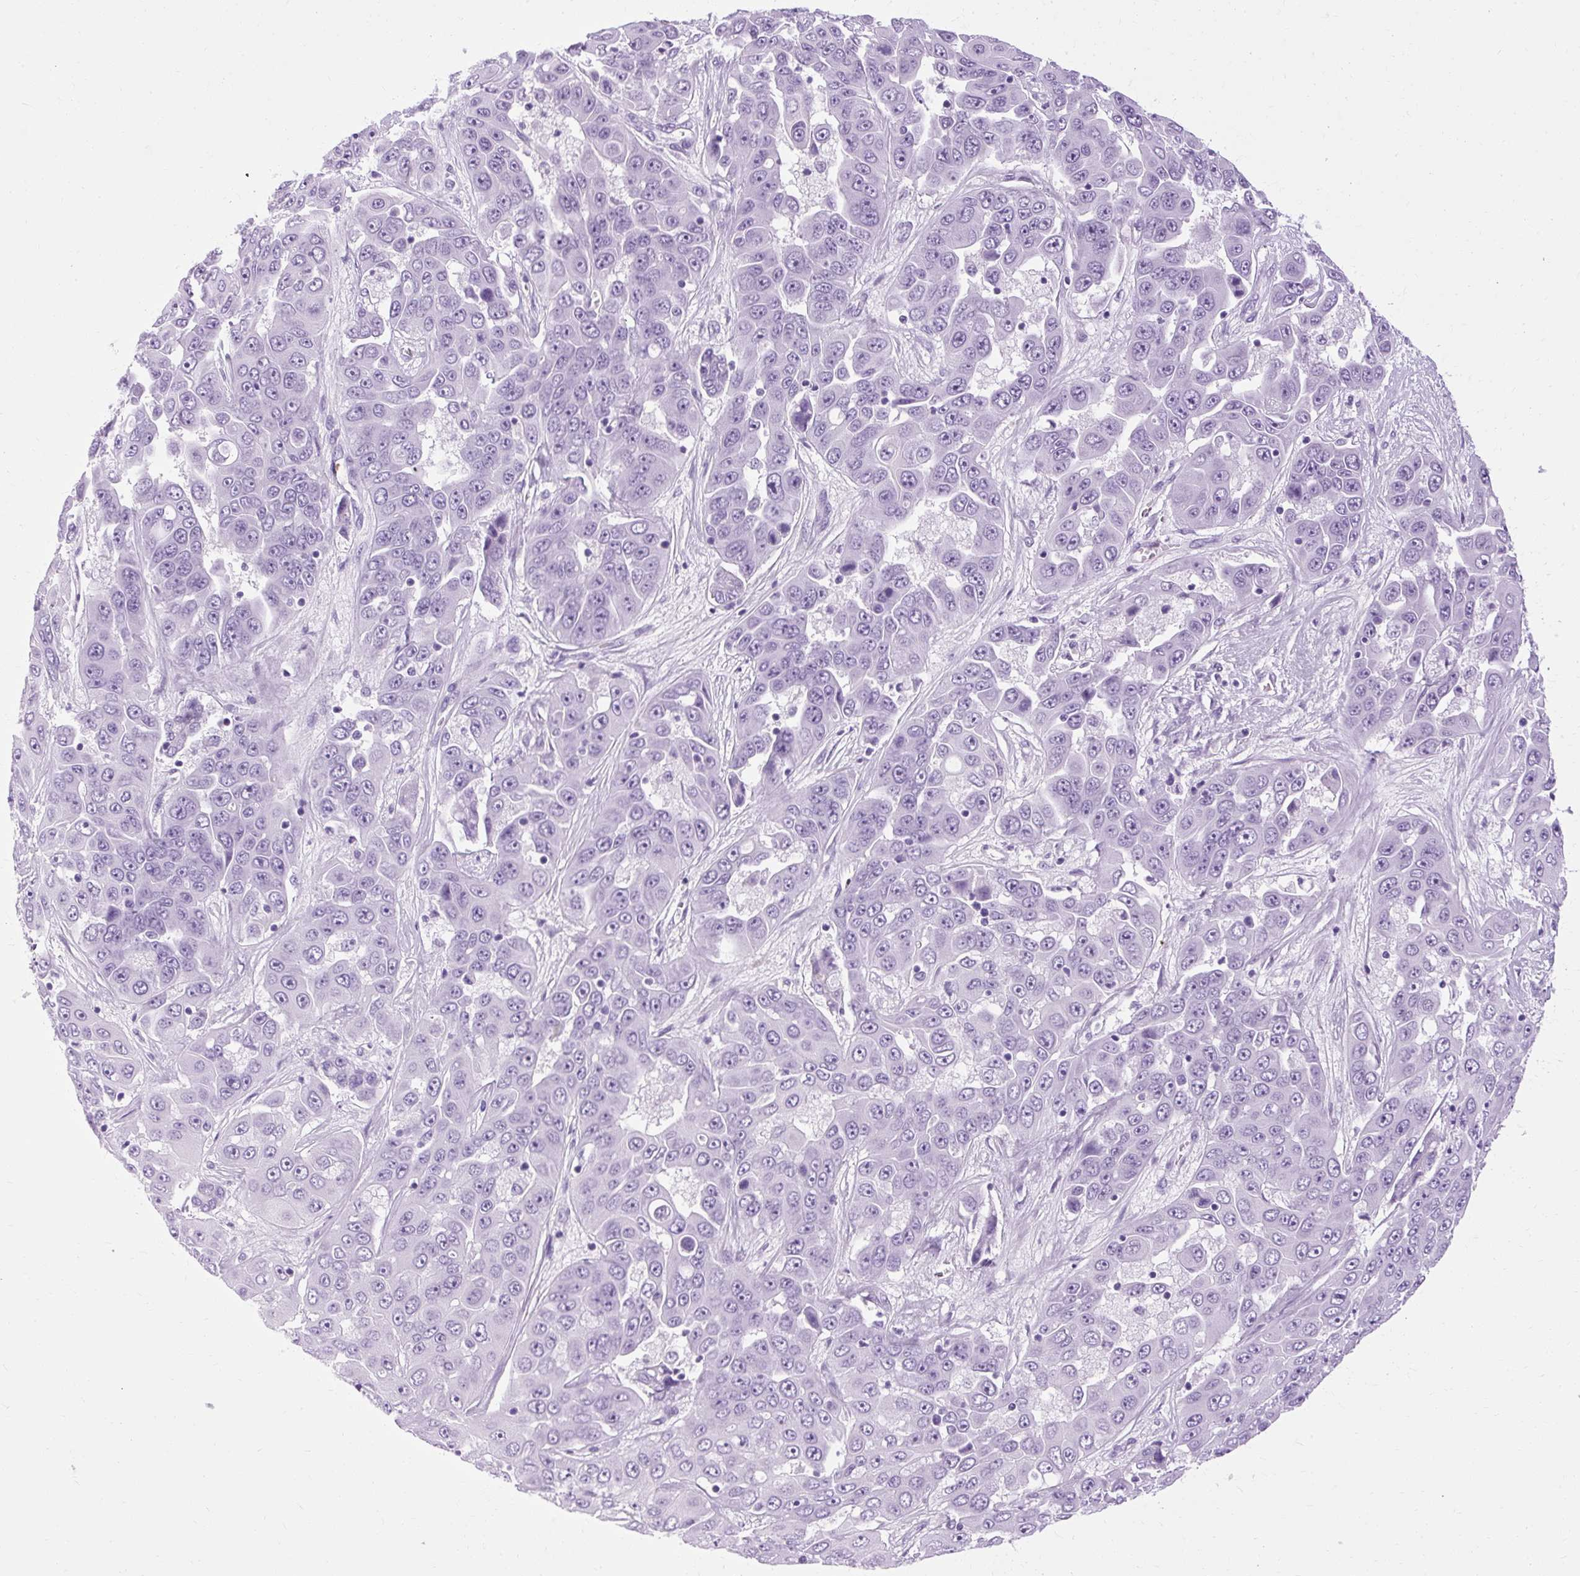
{"staining": {"intensity": "negative", "quantity": "none", "location": "none"}, "tissue": "liver cancer", "cell_type": "Tumor cells", "image_type": "cancer", "snomed": [{"axis": "morphology", "description": "Cholangiocarcinoma"}, {"axis": "topography", "description": "Liver"}], "caption": "Immunohistochemistry of human liver cholangiocarcinoma displays no expression in tumor cells.", "gene": "B3GNT4", "patient": {"sex": "female", "age": 52}}